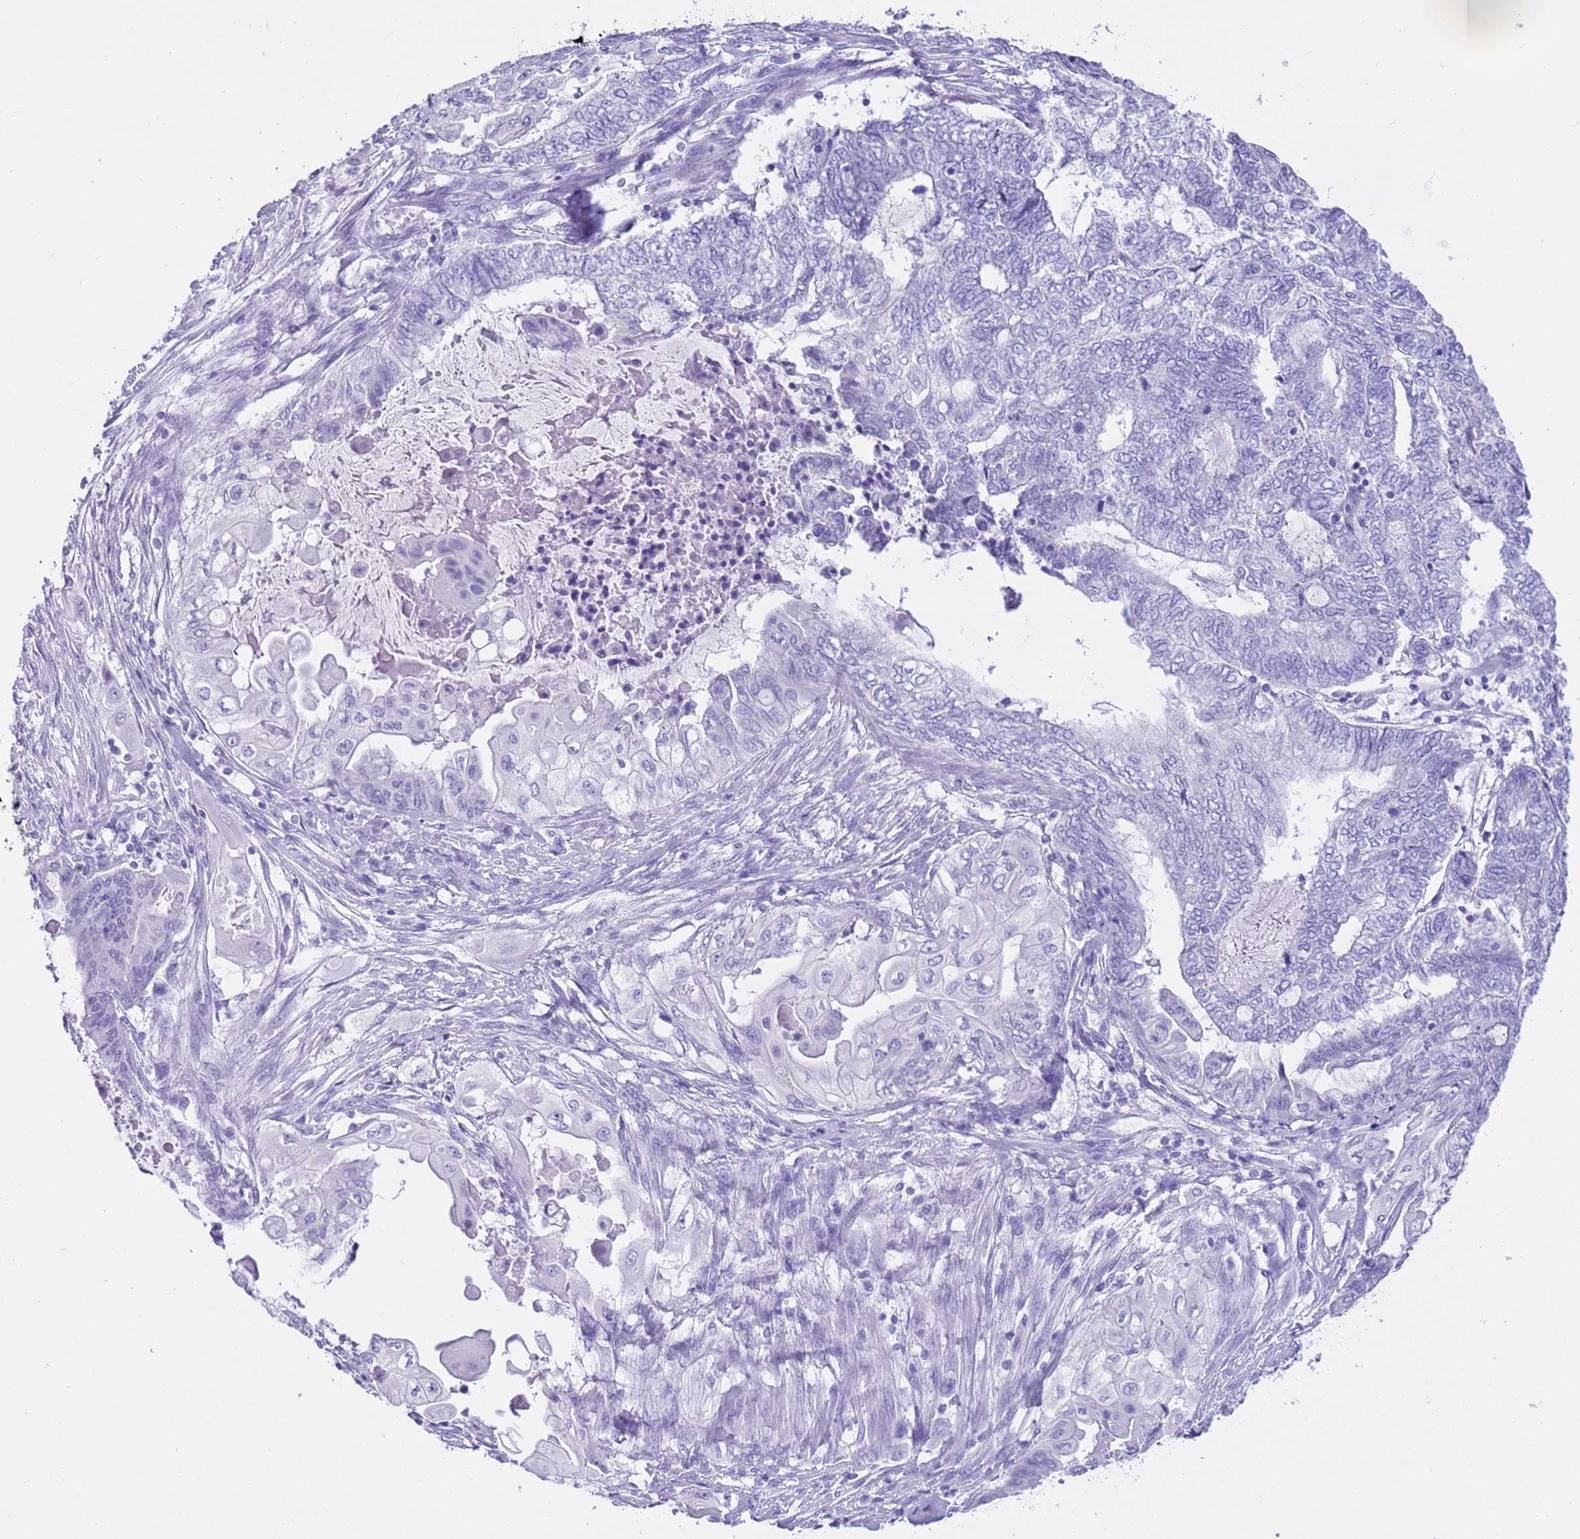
{"staining": {"intensity": "negative", "quantity": "none", "location": "none"}, "tissue": "endometrial cancer", "cell_type": "Tumor cells", "image_type": "cancer", "snomed": [{"axis": "morphology", "description": "Adenocarcinoma, NOS"}, {"axis": "topography", "description": "Uterus"}, {"axis": "topography", "description": "Endometrium"}], "caption": "DAB immunohistochemical staining of endometrial adenocarcinoma demonstrates no significant staining in tumor cells. (Stains: DAB (3,3'-diaminobenzidine) immunohistochemistry with hematoxylin counter stain, Microscopy: brightfield microscopy at high magnification).", "gene": "CPB1", "patient": {"sex": "female", "age": 70}}